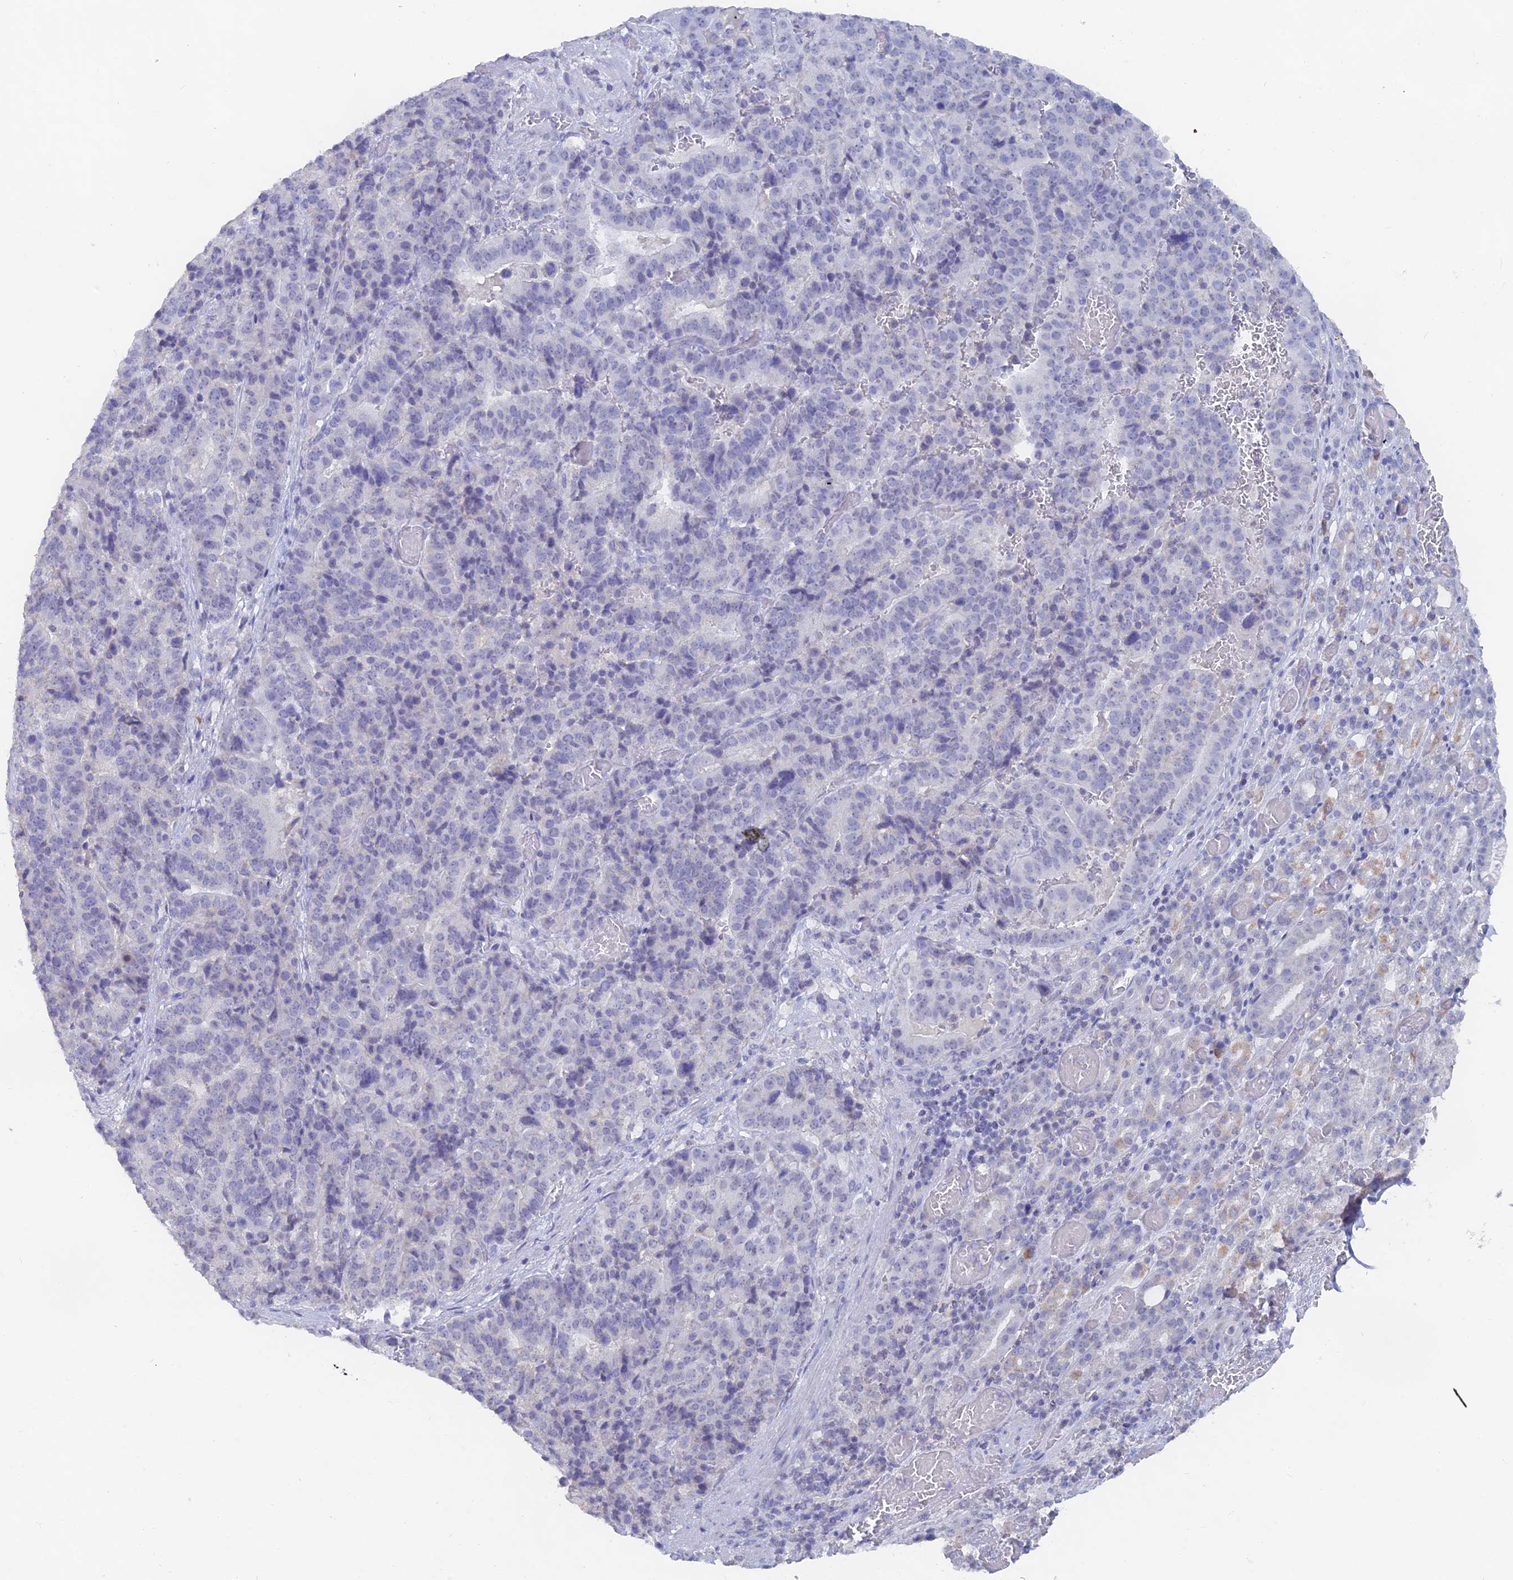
{"staining": {"intensity": "negative", "quantity": "none", "location": "none"}, "tissue": "stomach cancer", "cell_type": "Tumor cells", "image_type": "cancer", "snomed": [{"axis": "morphology", "description": "Adenocarcinoma, NOS"}, {"axis": "topography", "description": "Stomach"}], "caption": "Immunohistochemistry photomicrograph of stomach cancer stained for a protein (brown), which shows no positivity in tumor cells.", "gene": "LRIF1", "patient": {"sex": "male", "age": 48}}